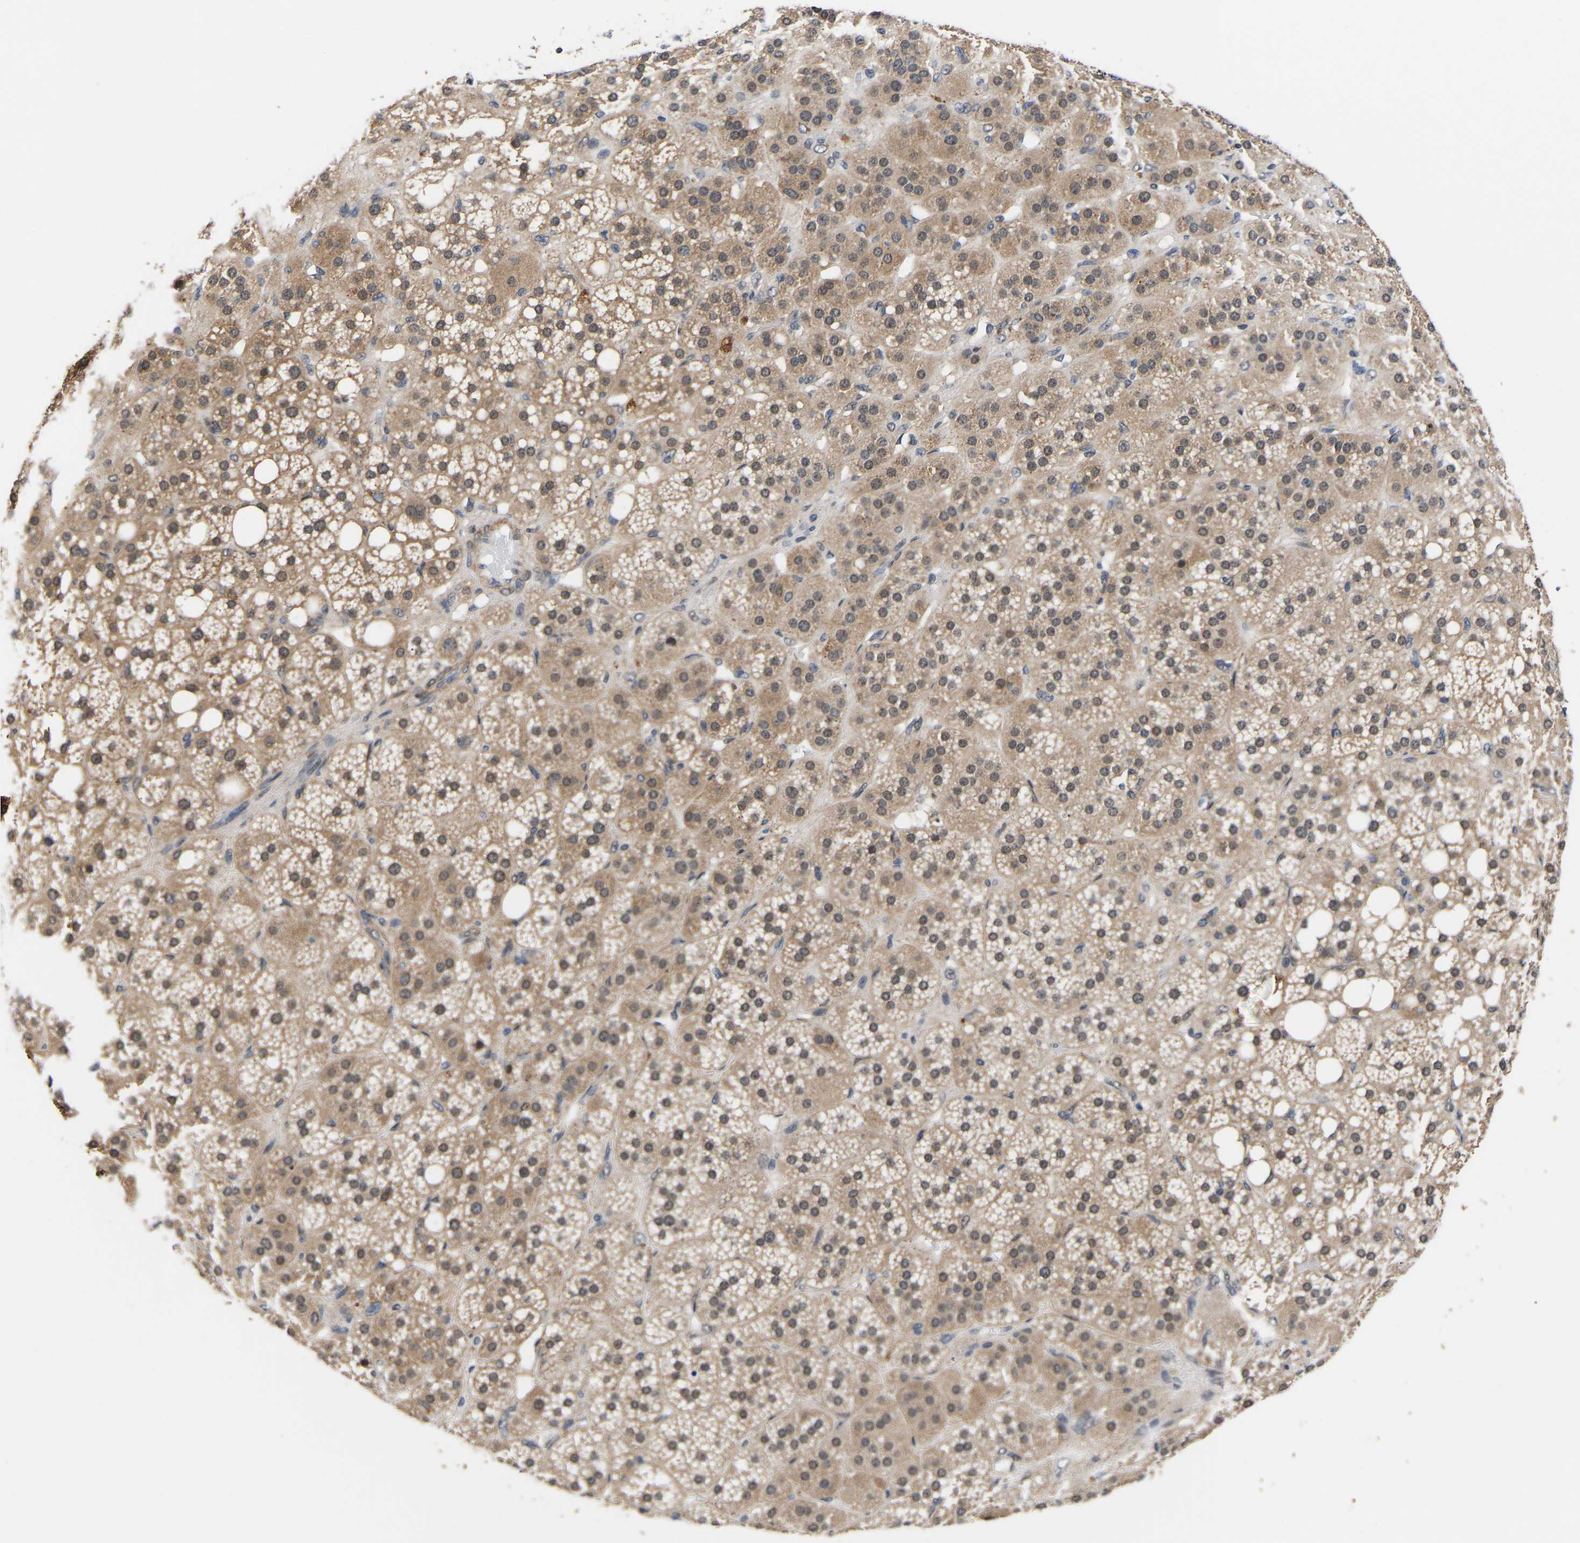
{"staining": {"intensity": "moderate", "quantity": ">75%", "location": "cytoplasmic/membranous"}, "tissue": "adrenal gland", "cell_type": "Glandular cells", "image_type": "normal", "snomed": [{"axis": "morphology", "description": "Normal tissue, NOS"}, {"axis": "topography", "description": "Adrenal gland"}], "caption": "Approximately >75% of glandular cells in unremarkable adrenal gland exhibit moderate cytoplasmic/membranous protein staining as visualized by brown immunohistochemical staining.", "gene": "METTL16", "patient": {"sex": "female", "age": 59}}